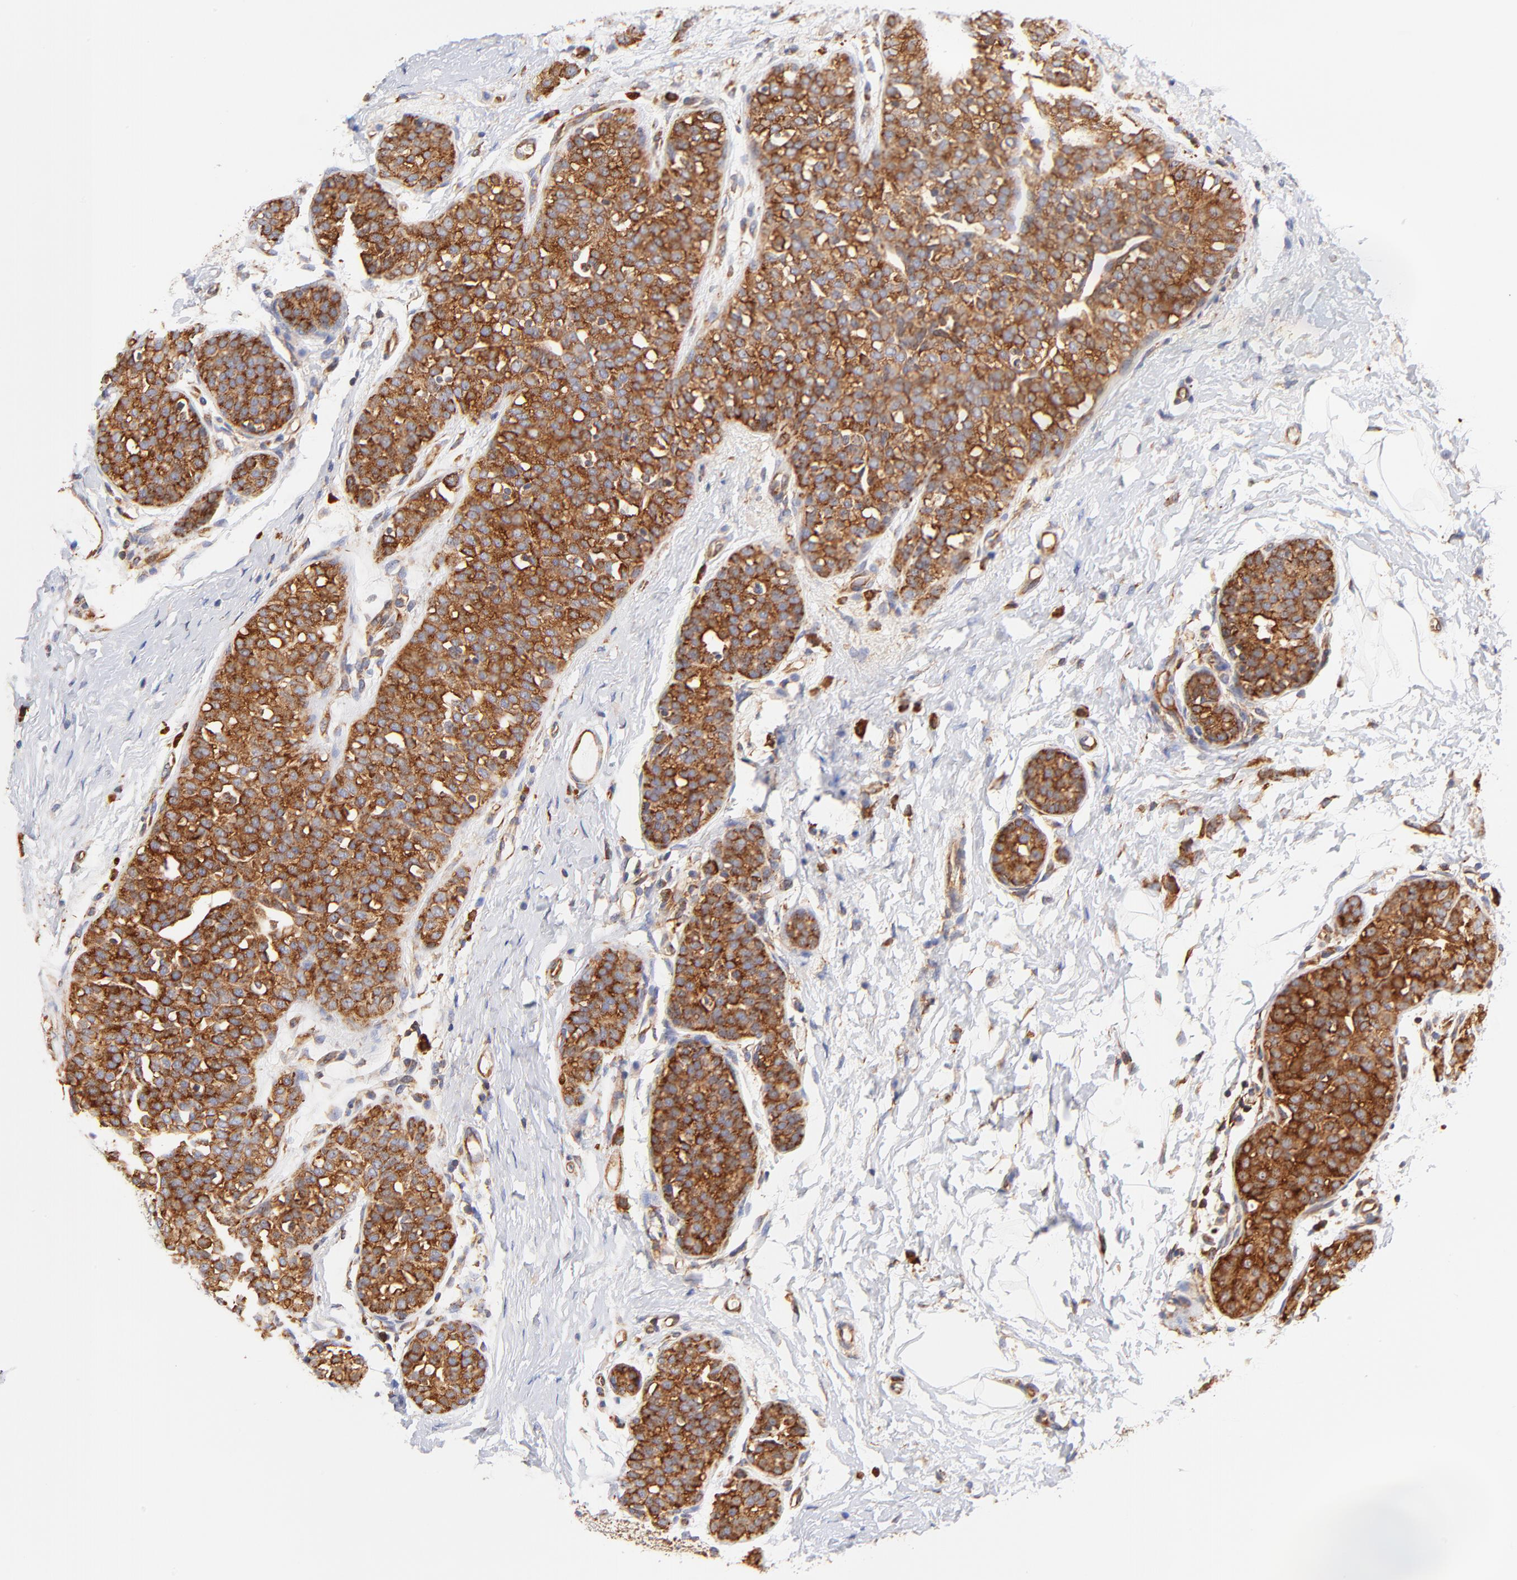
{"staining": {"intensity": "strong", "quantity": ">75%", "location": "cytoplasmic/membranous"}, "tissue": "breast cancer", "cell_type": "Tumor cells", "image_type": "cancer", "snomed": [{"axis": "morphology", "description": "Lobular carcinoma, in situ"}, {"axis": "morphology", "description": "Lobular carcinoma"}, {"axis": "topography", "description": "Breast"}], "caption": "Breast lobular carcinoma stained for a protein (brown) reveals strong cytoplasmic/membranous positive expression in approximately >75% of tumor cells.", "gene": "RPL27", "patient": {"sex": "female", "age": 41}}